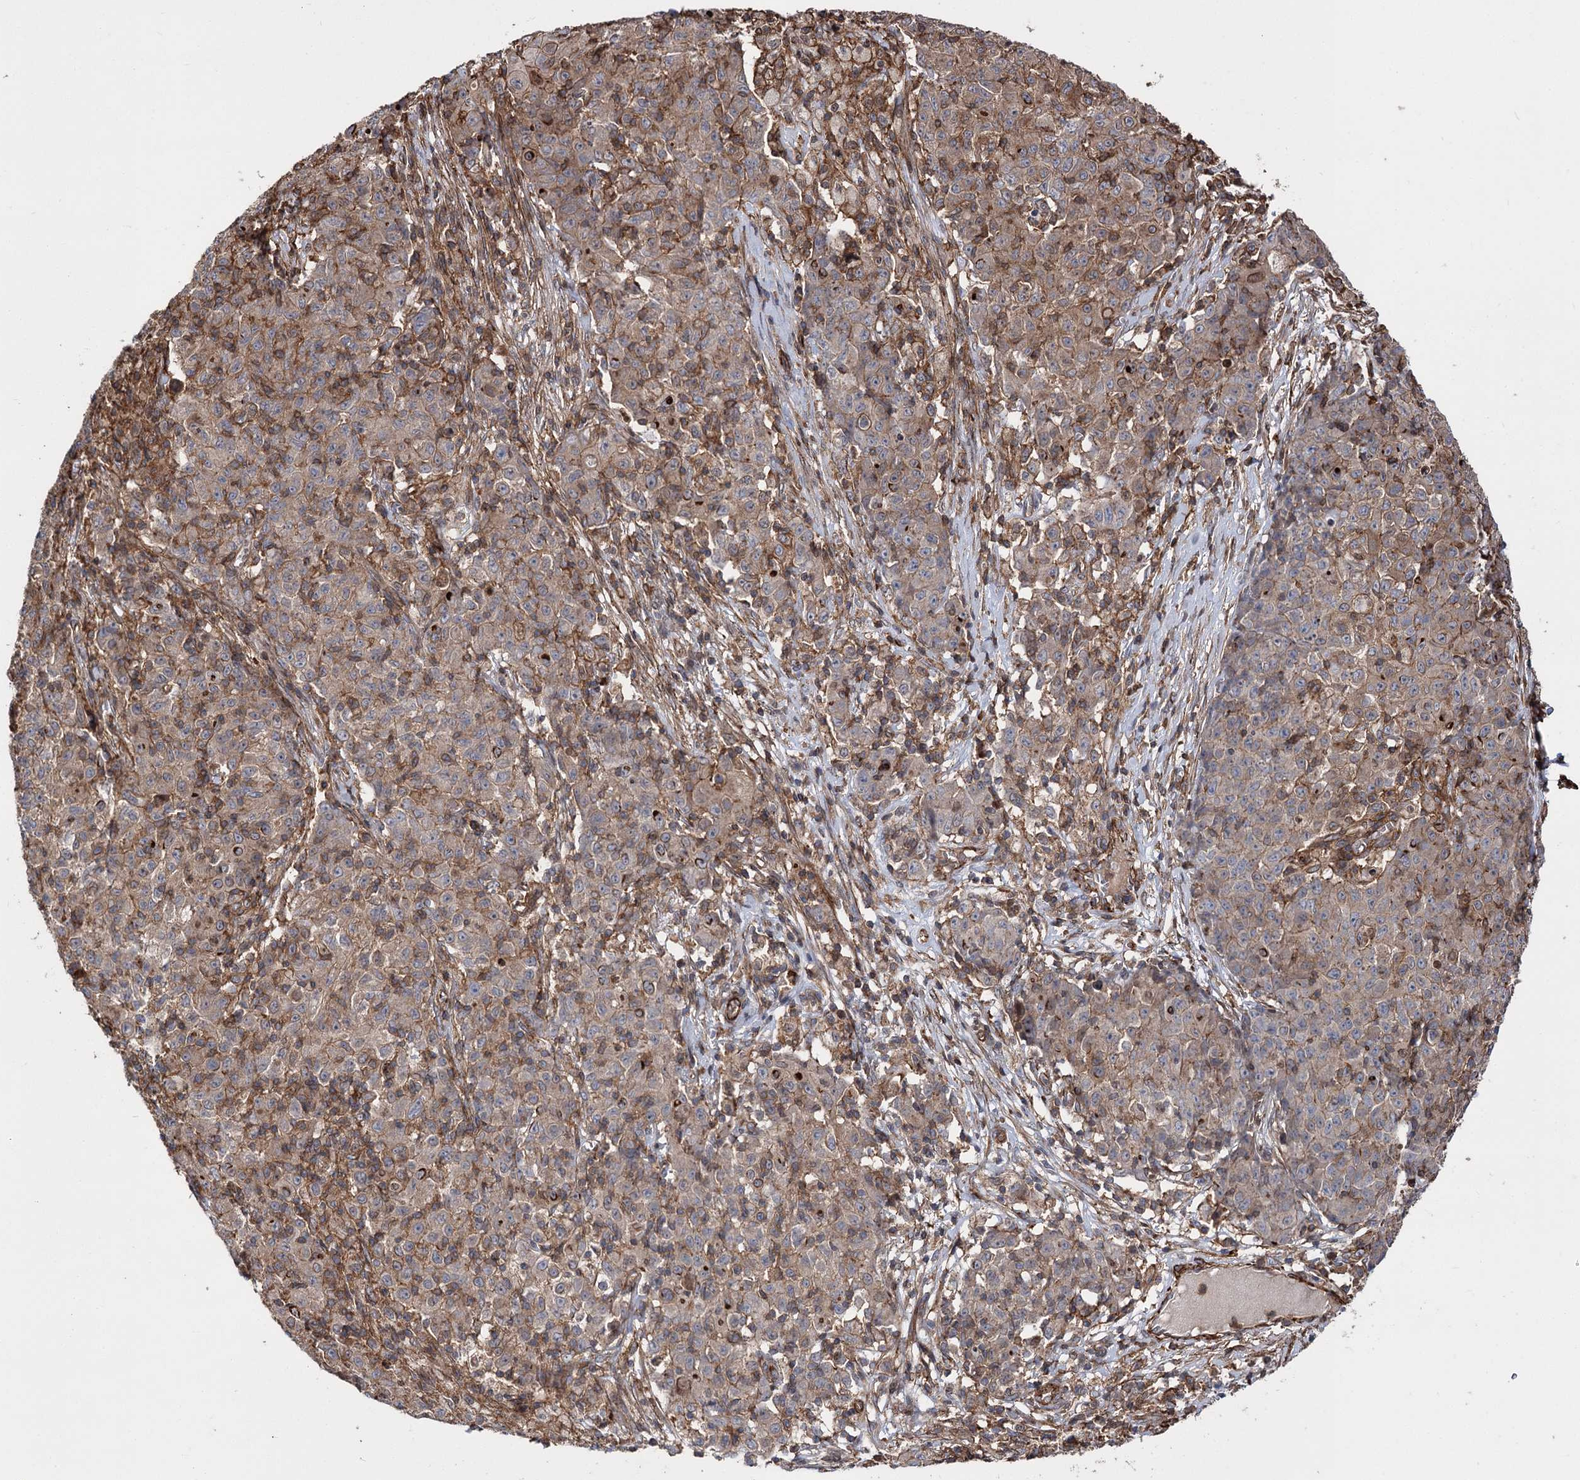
{"staining": {"intensity": "moderate", "quantity": "25%-75%", "location": "cytoplasmic/membranous"}, "tissue": "ovarian cancer", "cell_type": "Tumor cells", "image_type": "cancer", "snomed": [{"axis": "morphology", "description": "Carcinoma, endometroid"}, {"axis": "topography", "description": "Ovary"}], "caption": "Protein analysis of endometroid carcinoma (ovarian) tissue demonstrates moderate cytoplasmic/membranous staining in about 25%-75% of tumor cells. Nuclei are stained in blue.", "gene": "DPP3", "patient": {"sex": "female", "age": 42}}